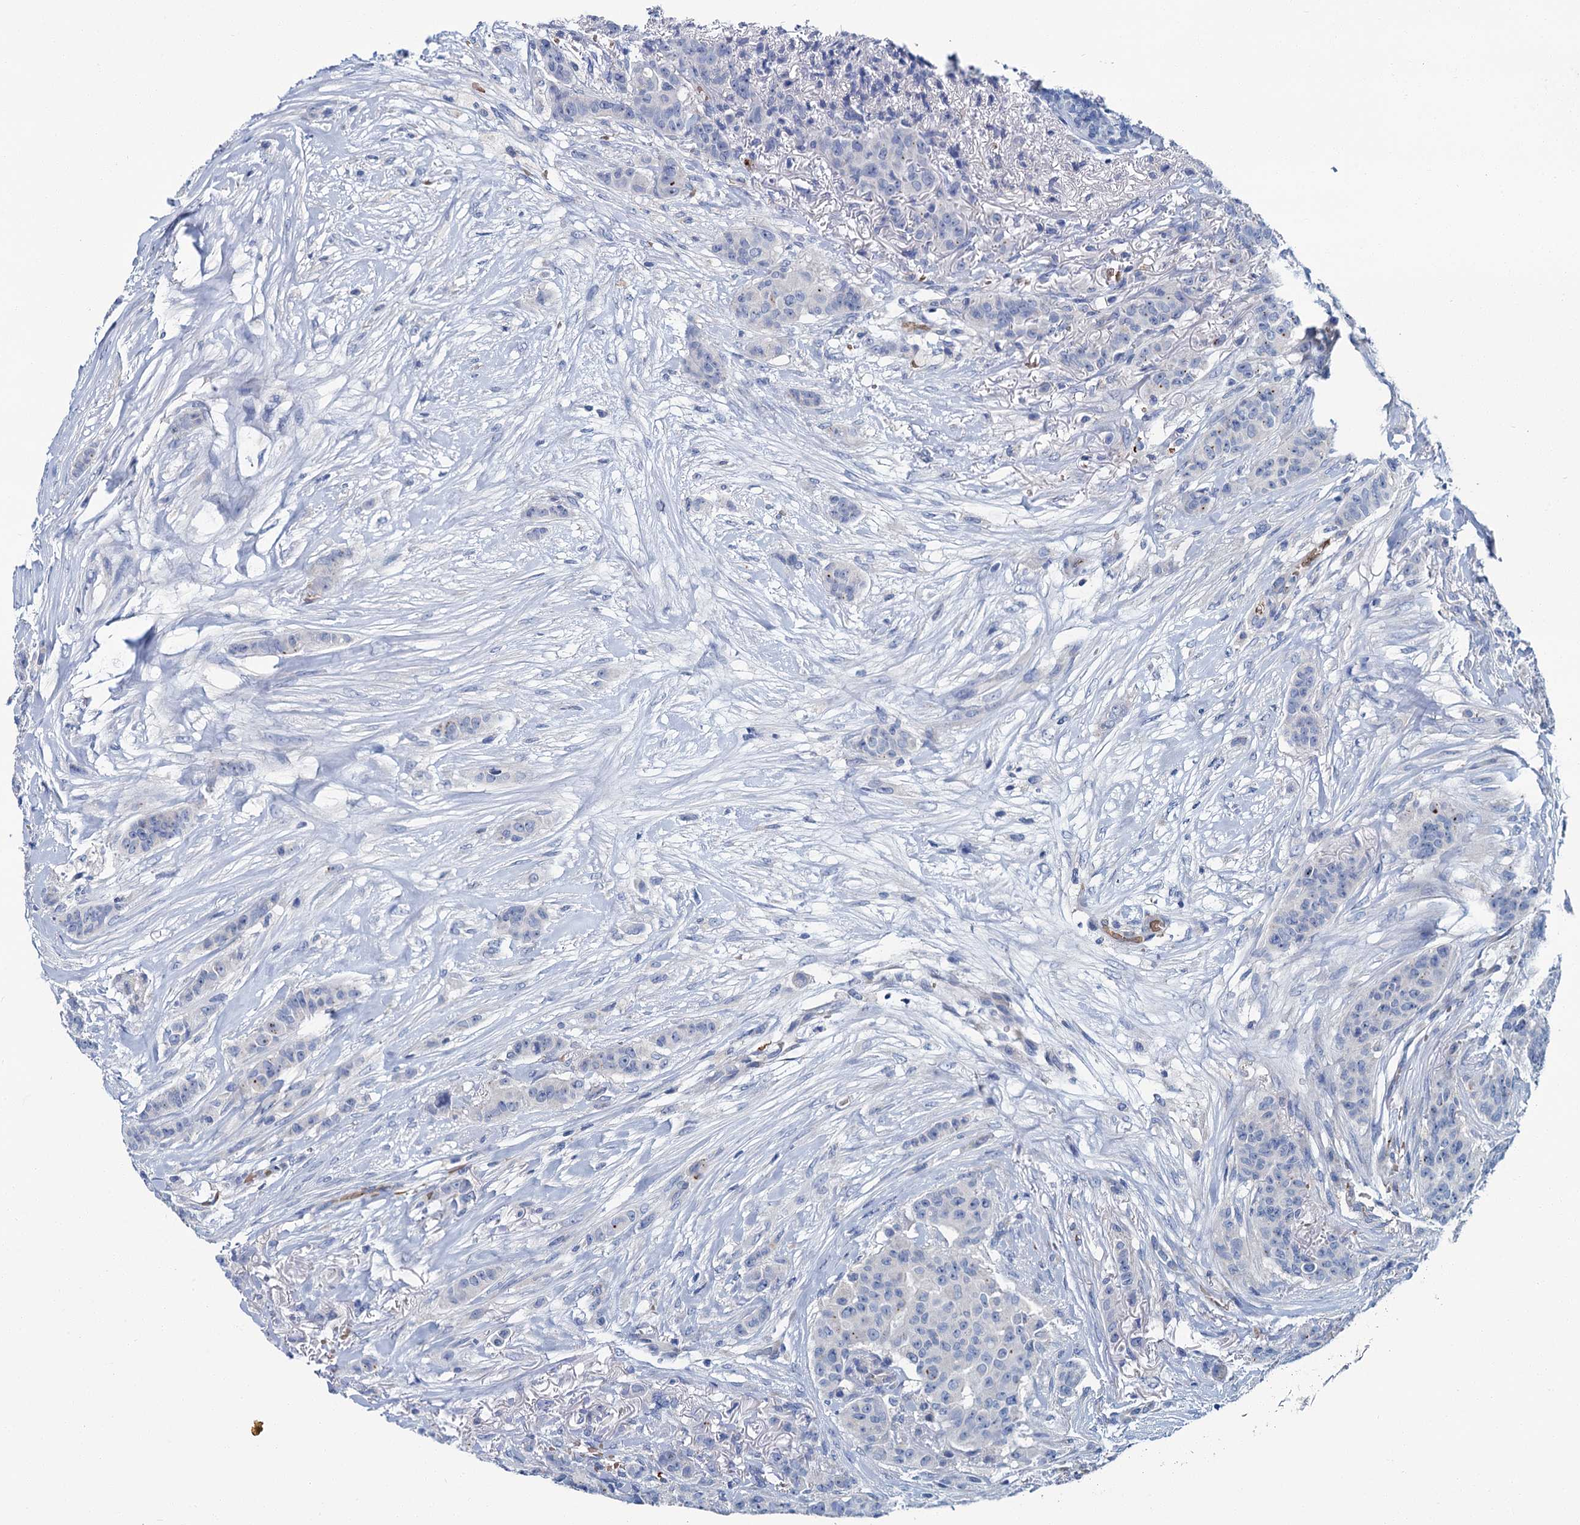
{"staining": {"intensity": "negative", "quantity": "none", "location": "none"}, "tissue": "breast cancer", "cell_type": "Tumor cells", "image_type": "cancer", "snomed": [{"axis": "morphology", "description": "Duct carcinoma"}, {"axis": "topography", "description": "Breast"}], "caption": "IHC photomicrograph of neoplastic tissue: human breast cancer (infiltrating ductal carcinoma) stained with DAB displays no significant protein positivity in tumor cells.", "gene": "ATG2A", "patient": {"sex": "female", "age": 40}}